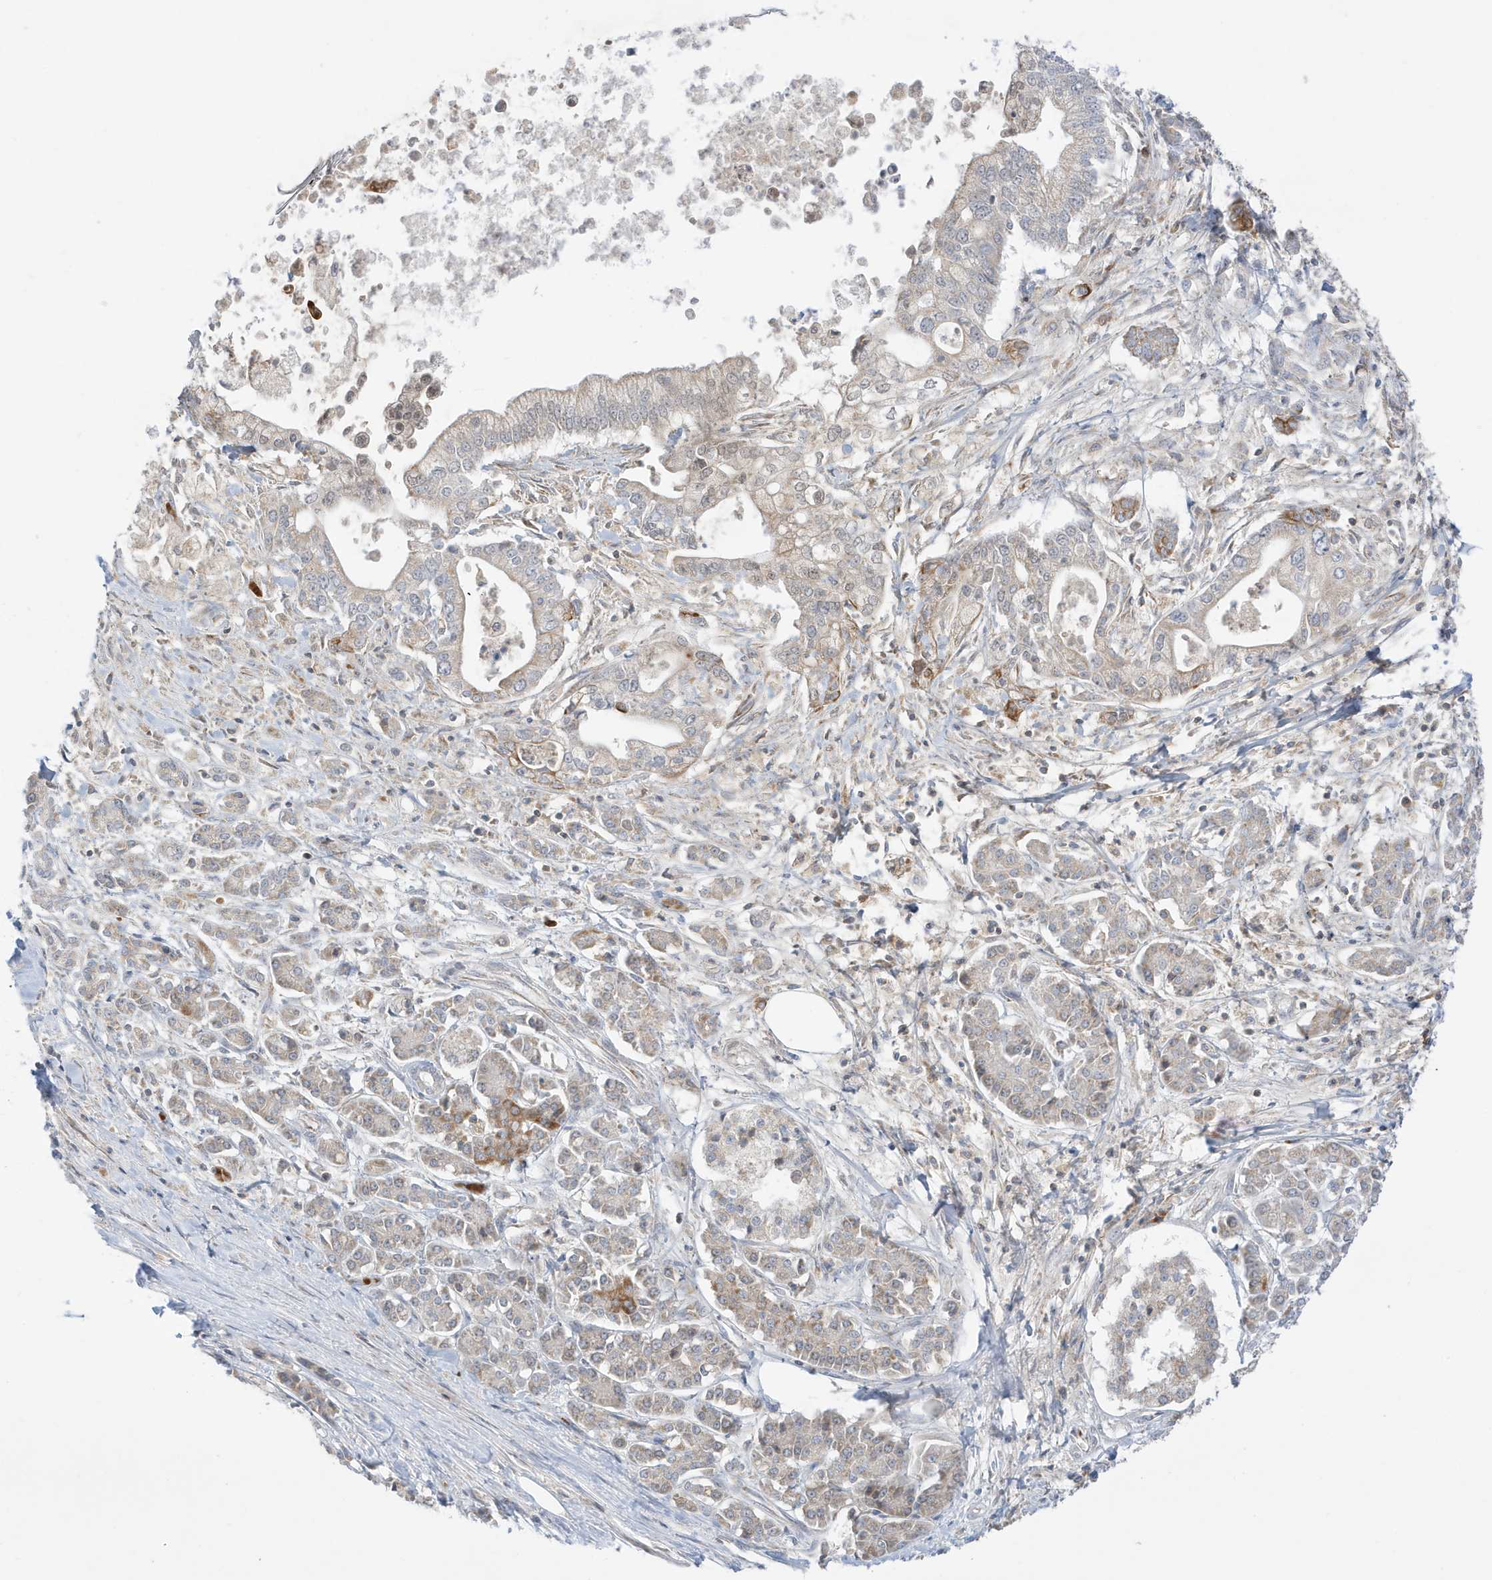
{"staining": {"intensity": "moderate", "quantity": "<25%", "location": "cytoplasmic/membranous"}, "tissue": "pancreatic cancer", "cell_type": "Tumor cells", "image_type": "cancer", "snomed": [{"axis": "morphology", "description": "Adenocarcinoma, NOS"}, {"axis": "topography", "description": "Pancreas"}], "caption": "There is low levels of moderate cytoplasmic/membranous positivity in tumor cells of adenocarcinoma (pancreatic), as demonstrated by immunohistochemical staining (brown color).", "gene": "NPPC", "patient": {"sex": "male", "age": 69}}